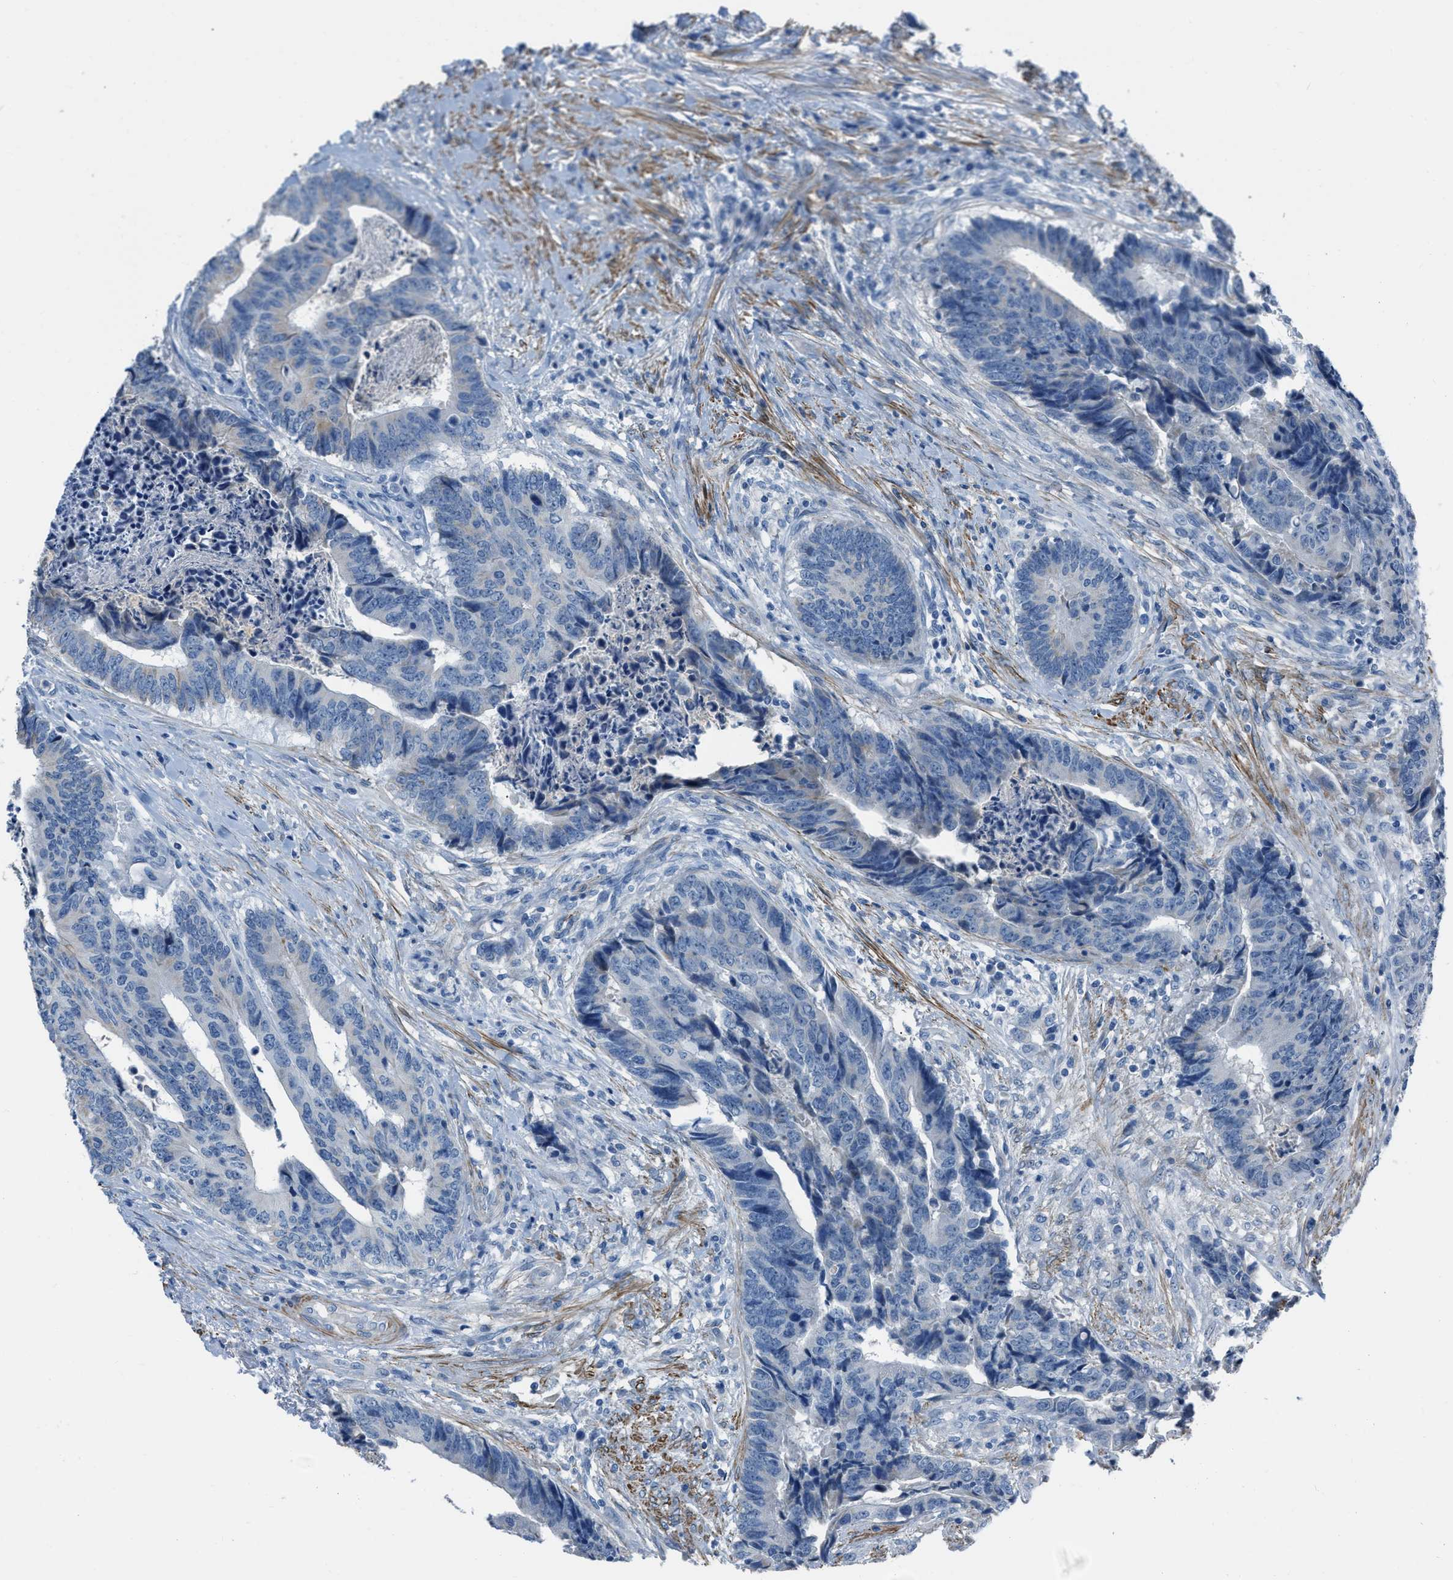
{"staining": {"intensity": "negative", "quantity": "none", "location": "none"}, "tissue": "colorectal cancer", "cell_type": "Tumor cells", "image_type": "cancer", "snomed": [{"axis": "morphology", "description": "Adenocarcinoma, NOS"}, {"axis": "topography", "description": "Rectum"}], "caption": "Colorectal cancer (adenocarcinoma) stained for a protein using IHC shows no positivity tumor cells.", "gene": "SPATC1L", "patient": {"sex": "male", "age": 84}}